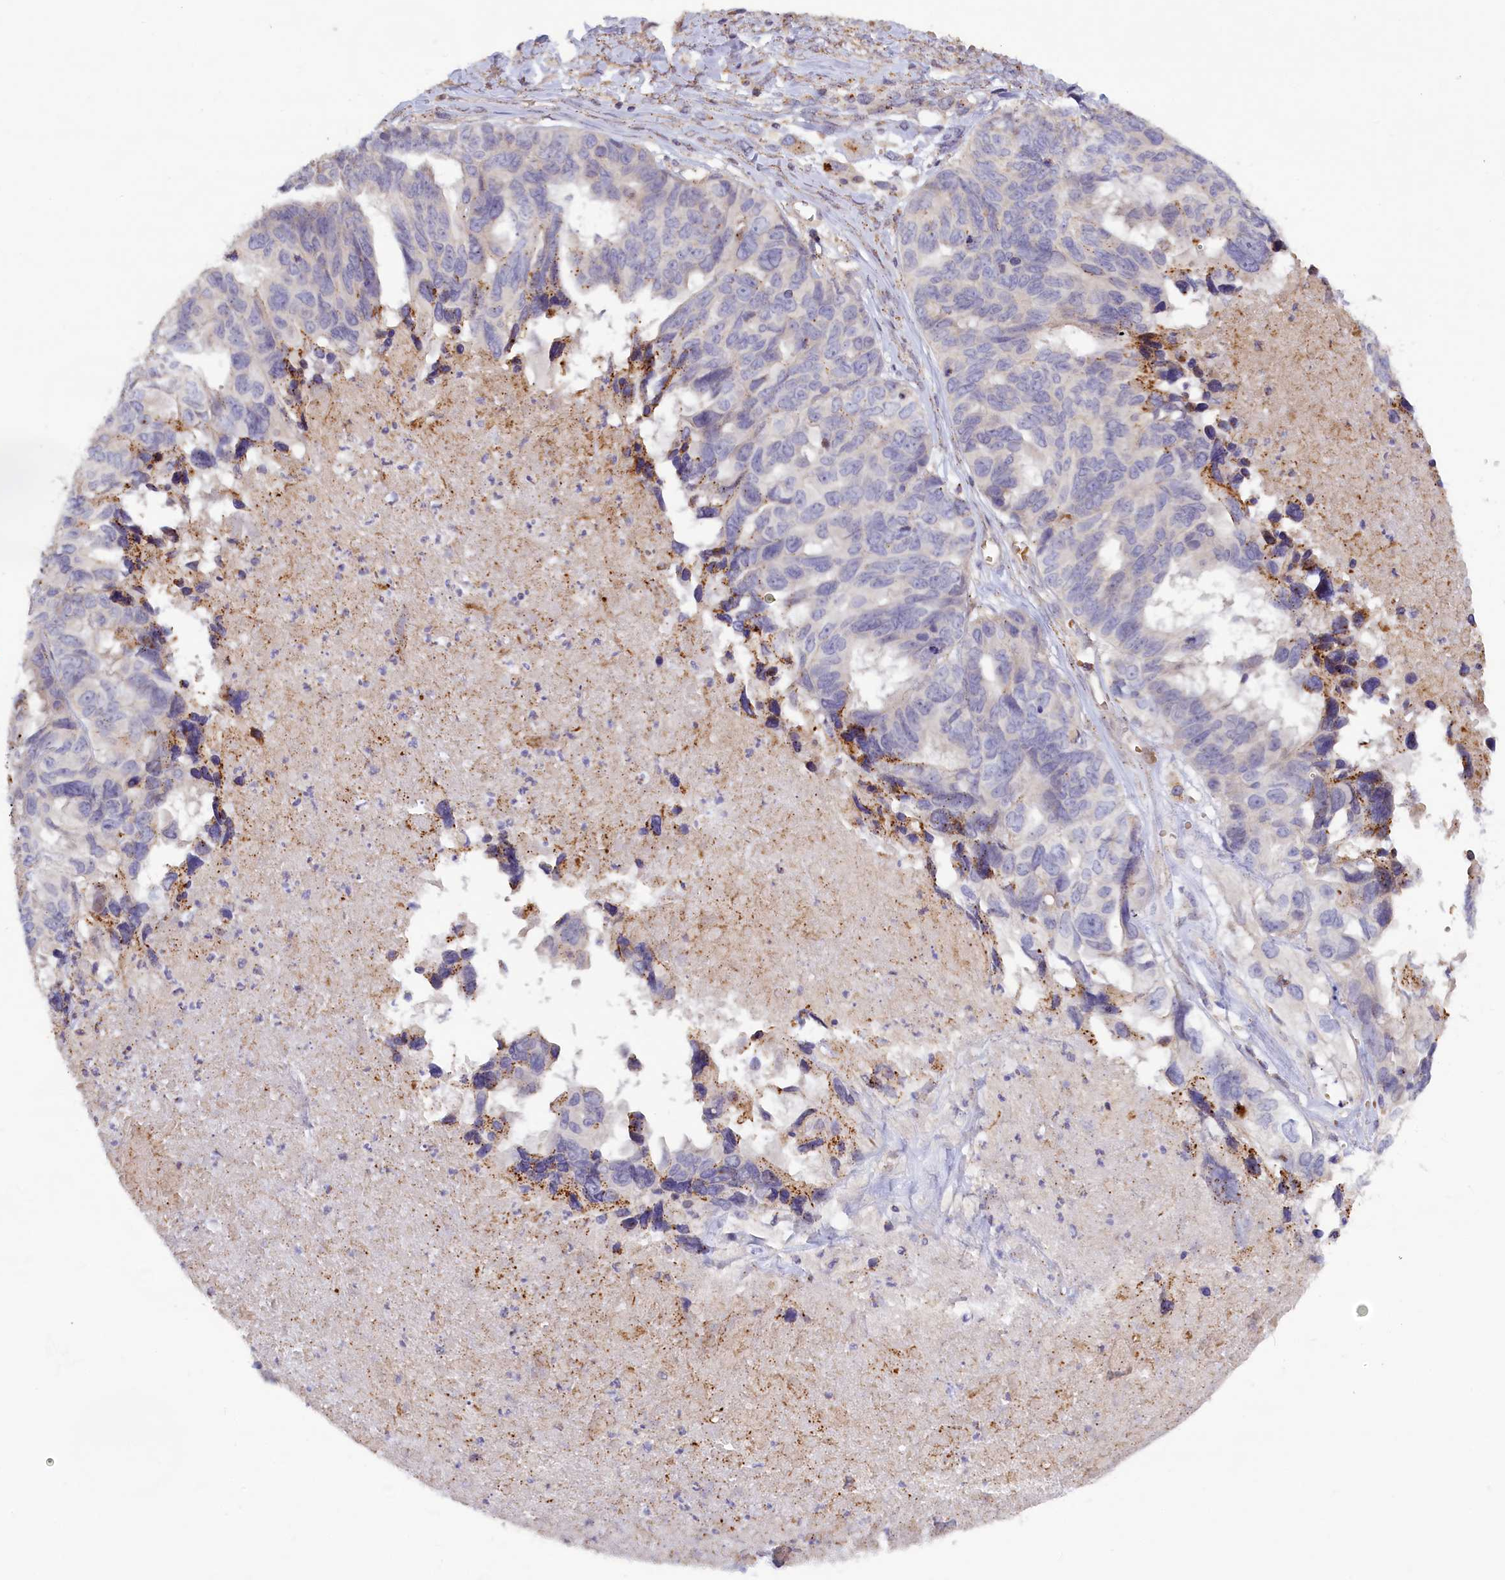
{"staining": {"intensity": "negative", "quantity": "none", "location": "none"}, "tissue": "ovarian cancer", "cell_type": "Tumor cells", "image_type": "cancer", "snomed": [{"axis": "morphology", "description": "Cystadenocarcinoma, serous, NOS"}, {"axis": "topography", "description": "Ovary"}], "caption": "The immunohistochemistry photomicrograph has no significant positivity in tumor cells of ovarian serous cystadenocarcinoma tissue.", "gene": "HYKK", "patient": {"sex": "female", "age": 79}}